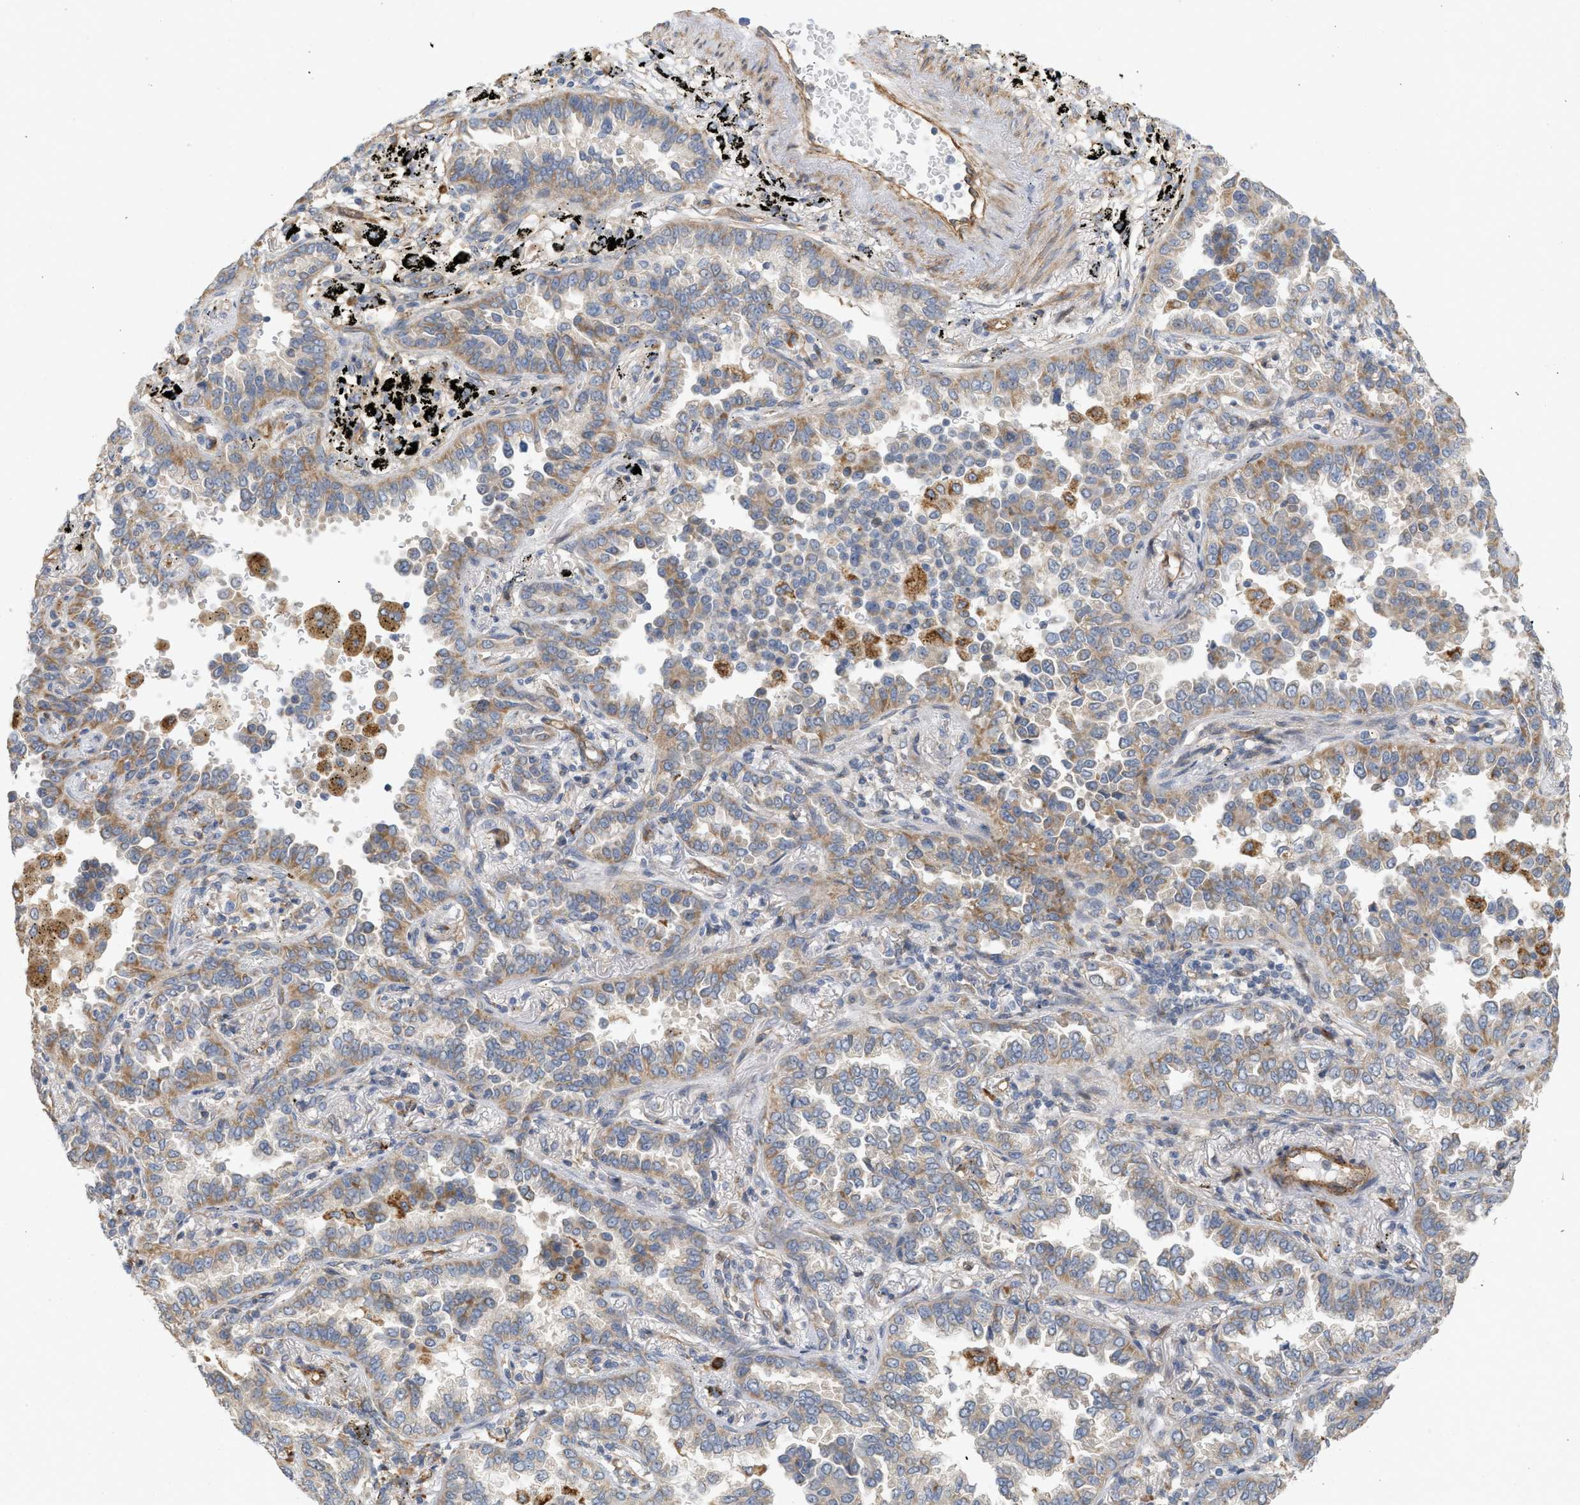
{"staining": {"intensity": "moderate", "quantity": ">75%", "location": "cytoplasmic/membranous"}, "tissue": "lung cancer", "cell_type": "Tumor cells", "image_type": "cancer", "snomed": [{"axis": "morphology", "description": "Normal tissue, NOS"}, {"axis": "morphology", "description": "Adenocarcinoma, NOS"}, {"axis": "topography", "description": "Lung"}], "caption": "A brown stain shows moderate cytoplasmic/membranous positivity of a protein in lung adenocarcinoma tumor cells.", "gene": "SVOP", "patient": {"sex": "male", "age": 59}}